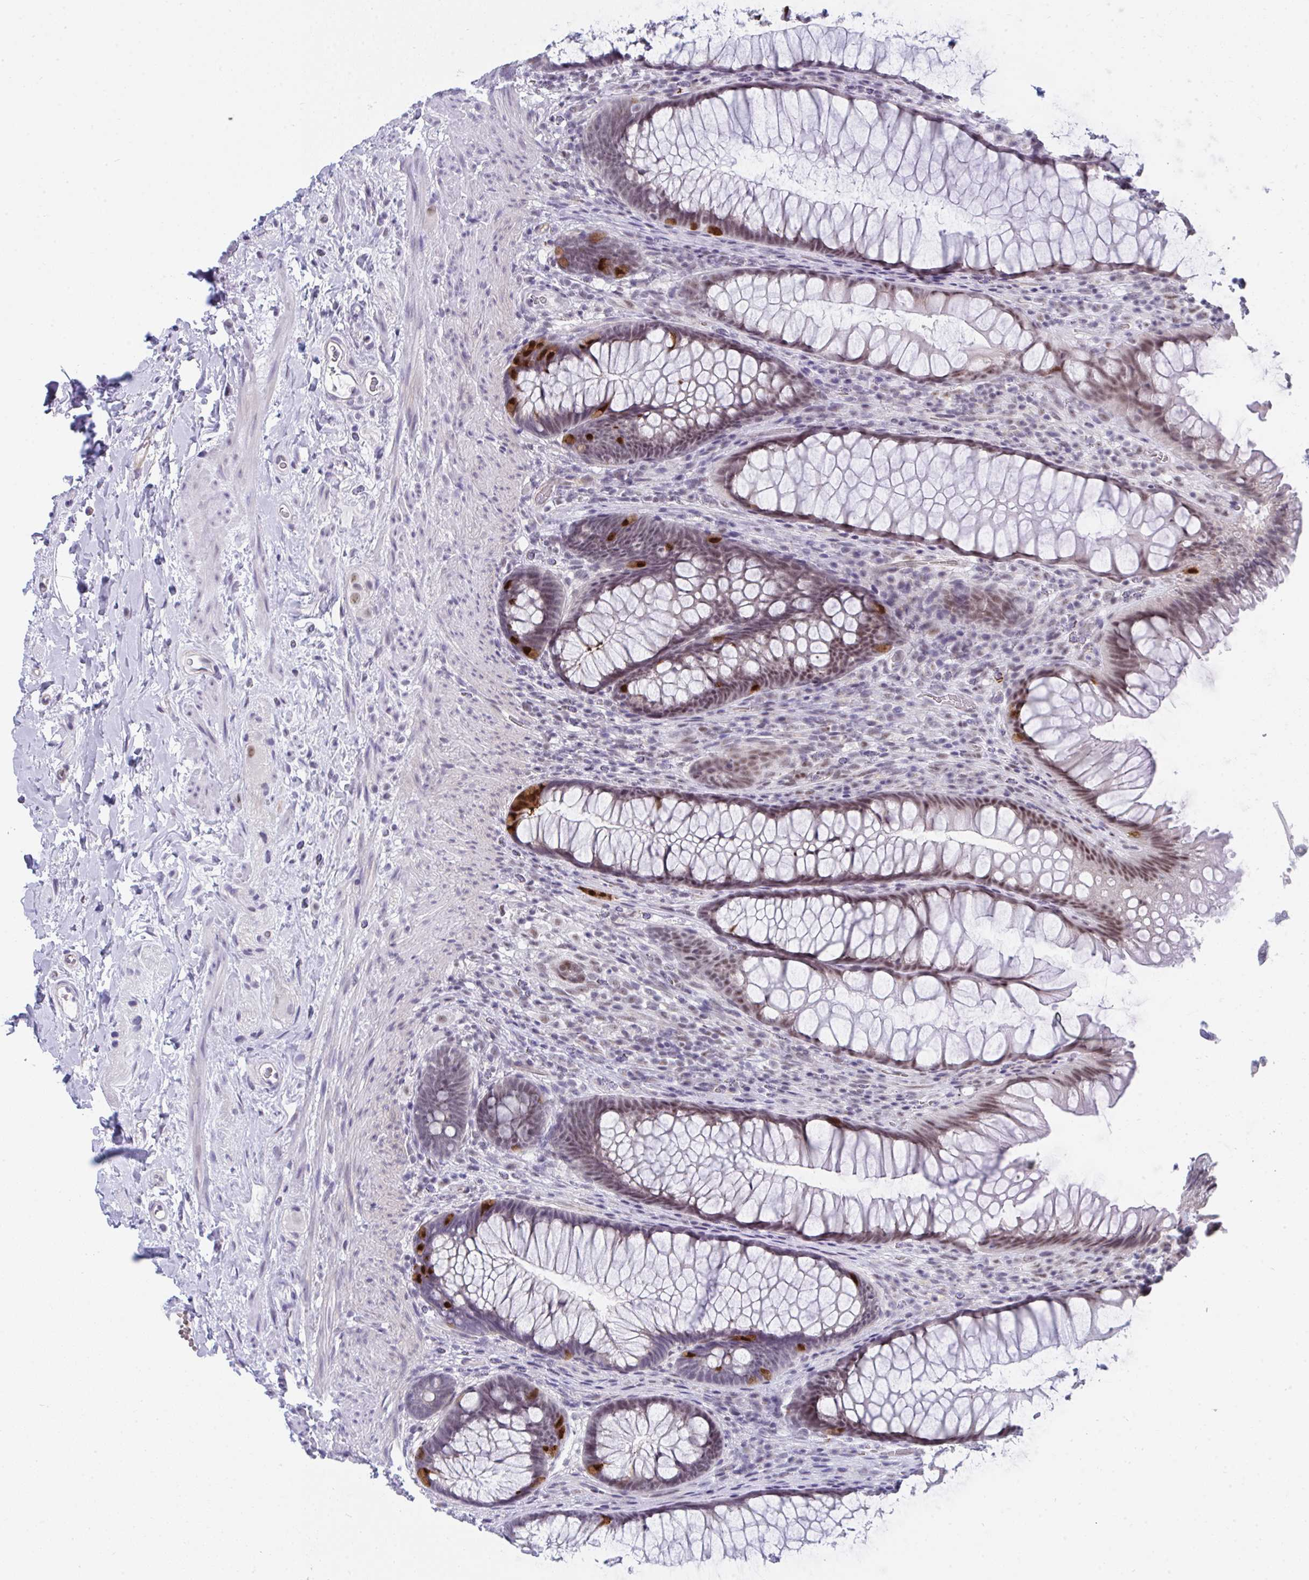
{"staining": {"intensity": "strong", "quantity": "<25%", "location": "cytoplasmic/membranous,nuclear"}, "tissue": "rectum", "cell_type": "Glandular cells", "image_type": "normal", "snomed": [{"axis": "morphology", "description": "Normal tissue, NOS"}, {"axis": "topography", "description": "Rectum"}], "caption": "Brown immunohistochemical staining in unremarkable human rectum reveals strong cytoplasmic/membranous,nuclear positivity in about <25% of glandular cells. (IHC, brightfield microscopy, high magnification).", "gene": "CDK13", "patient": {"sex": "male", "age": 53}}